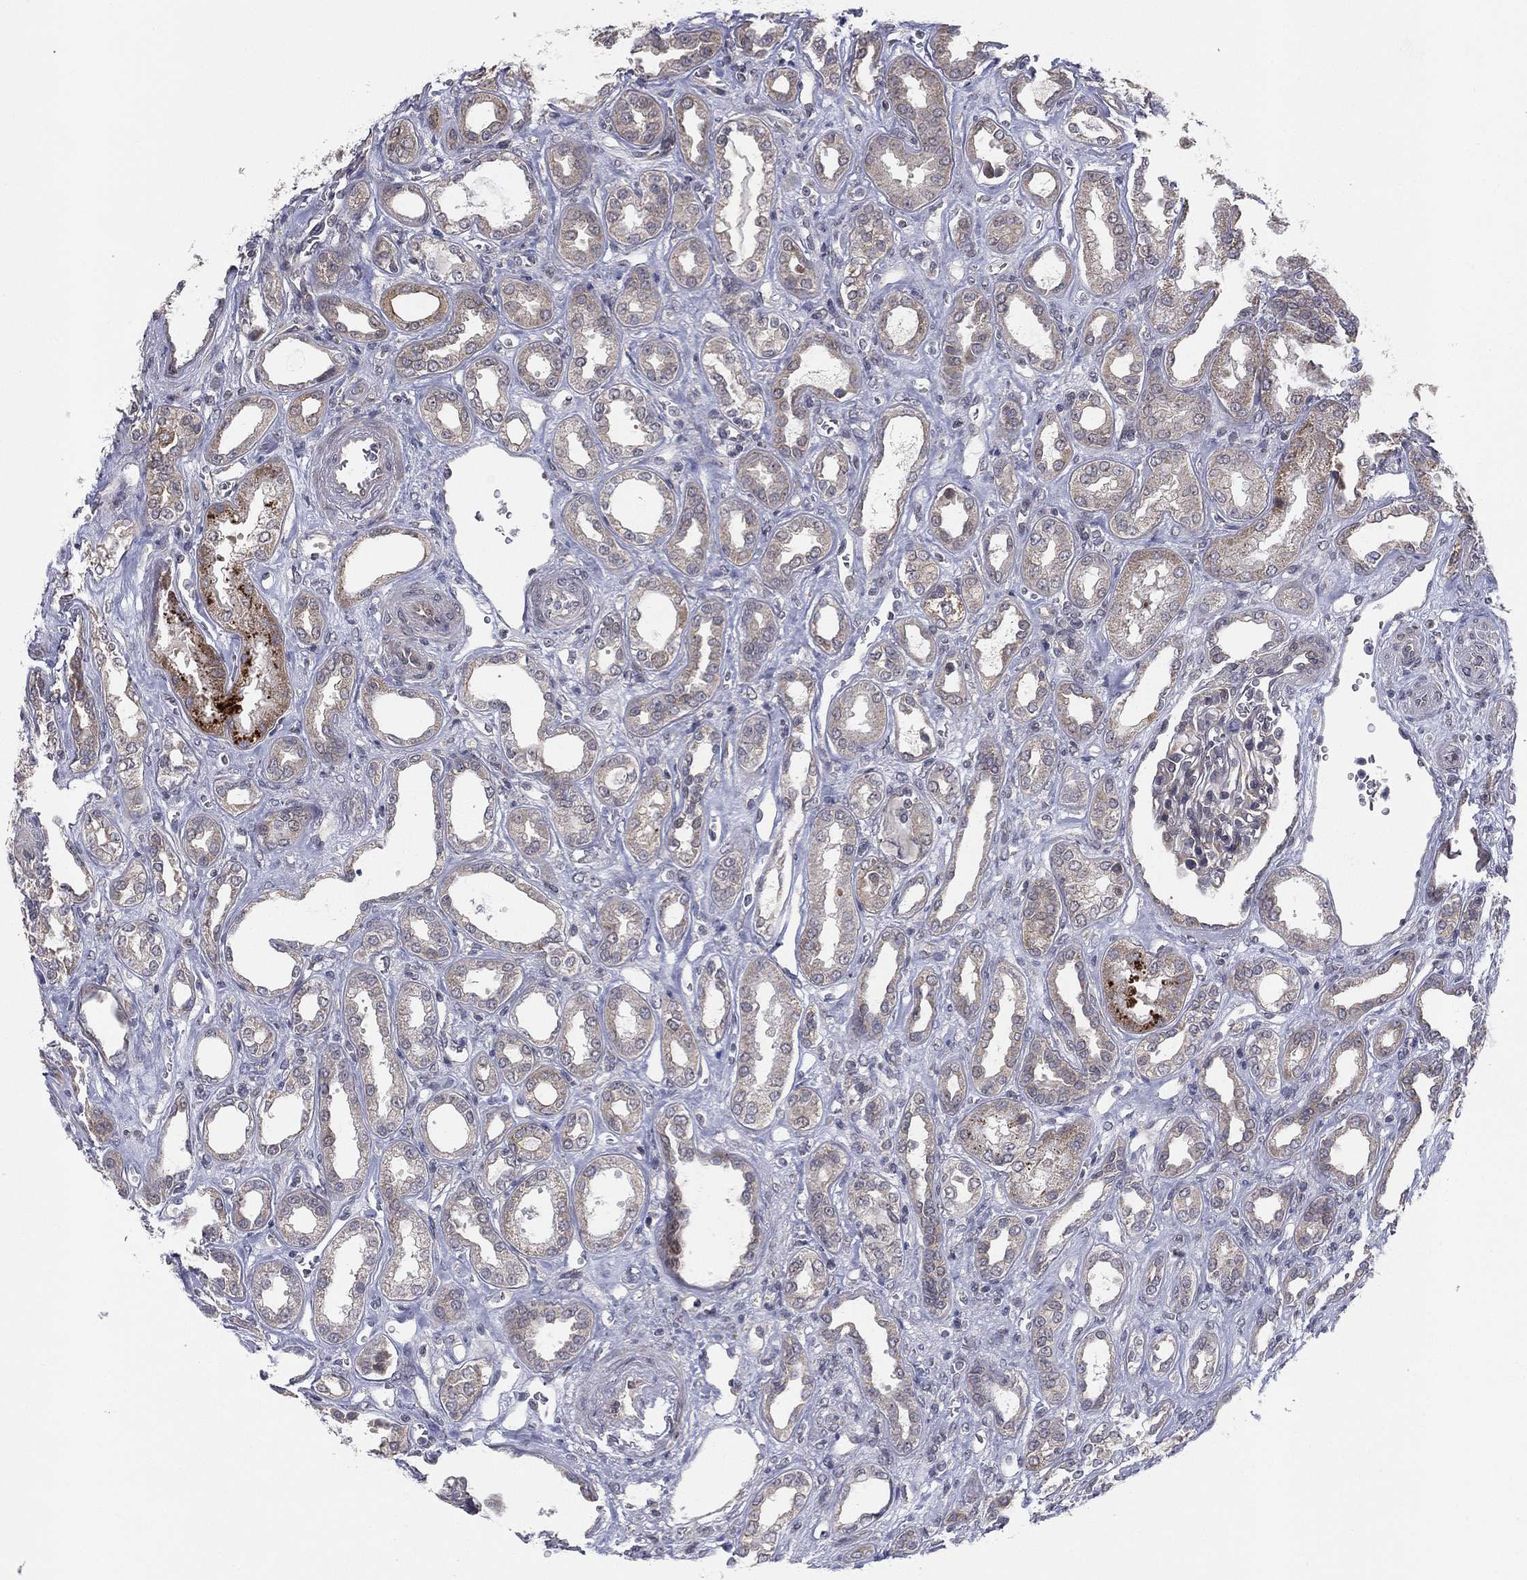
{"staining": {"intensity": "moderate", "quantity": "<25%", "location": "cytoplasmic/membranous"}, "tissue": "renal cancer", "cell_type": "Tumor cells", "image_type": "cancer", "snomed": [{"axis": "morphology", "description": "Adenocarcinoma, NOS"}, {"axis": "topography", "description": "Kidney"}], "caption": "Moderate cytoplasmic/membranous staining is appreciated in about <25% of tumor cells in renal adenocarcinoma. (DAB (3,3'-diaminobenzidine) IHC with brightfield microscopy, high magnification).", "gene": "KAT14", "patient": {"sex": "male", "age": 63}}